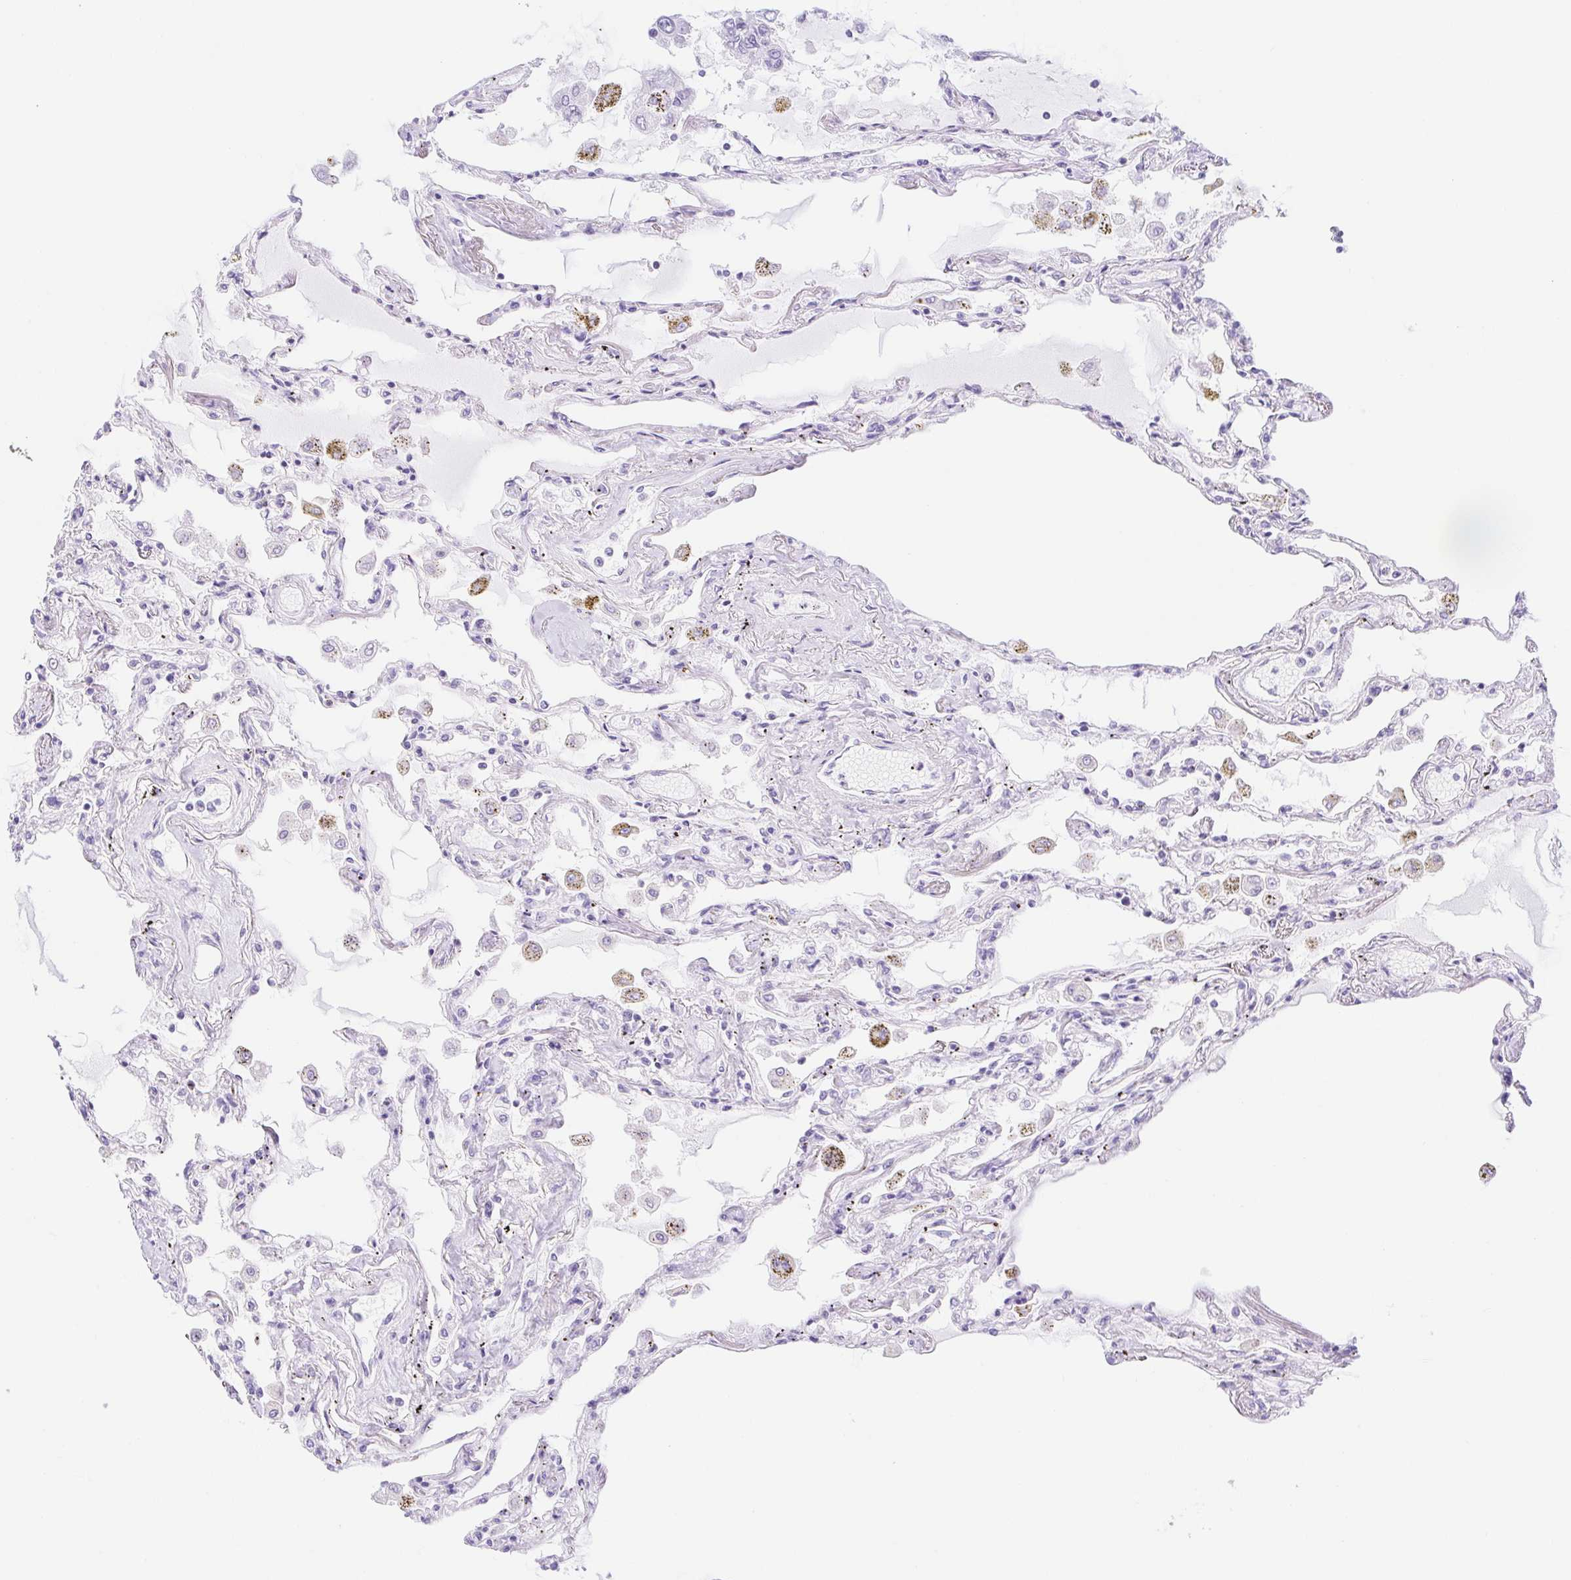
{"staining": {"intensity": "negative", "quantity": "none", "location": "none"}, "tissue": "lung", "cell_type": "Alveolar cells", "image_type": "normal", "snomed": [{"axis": "morphology", "description": "Normal tissue, NOS"}, {"axis": "morphology", "description": "Adenocarcinoma, NOS"}, {"axis": "topography", "description": "Cartilage tissue"}, {"axis": "topography", "description": "Lung"}], "caption": "The micrograph displays no significant positivity in alveolar cells of lung.", "gene": "CAND1", "patient": {"sex": "female", "age": 67}}